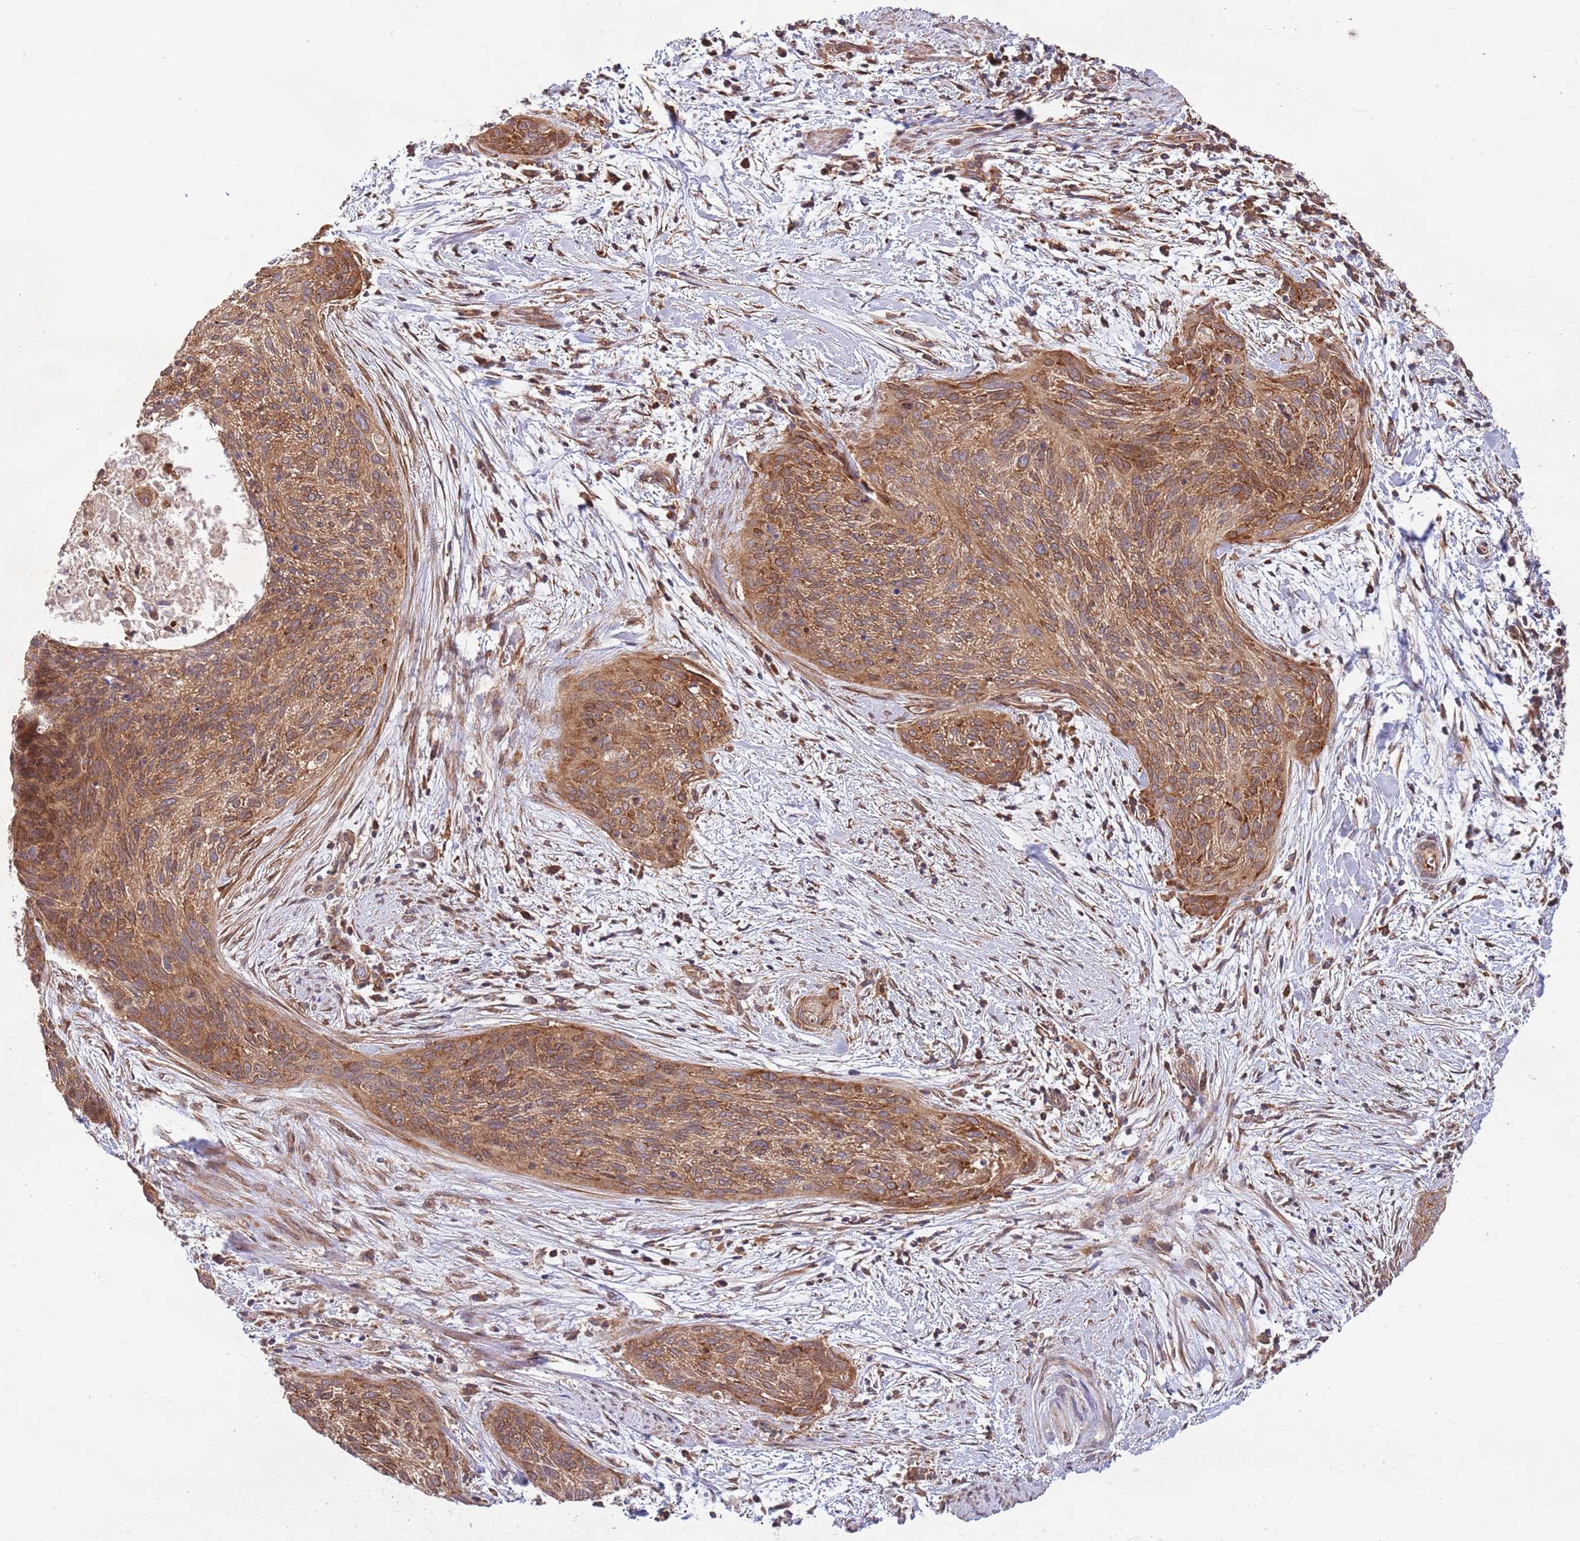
{"staining": {"intensity": "moderate", "quantity": ">75%", "location": "cytoplasmic/membranous"}, "tissue": "cervical cancer", "cell_type": "Tumor cells", "image_type": "cancer", "snomed": [{"axis": "morphology", "description": "Squamous cell carcinoma, NOS"}, {"axis": "topography", "description": "Cervix"}], "caption": "Cervical squamous cell carcinoma stained with immunohistochemistry (IHC) displays moderate cytoplasmic/membranous expression in approximately >75% of tumor cells. Using DAB (brown) and hematoxylin (blue) stains, captured at high magnification using brightfield microscopy.", "gene": "RNF19B", "patient": {"sex": "female", "age": 55}}